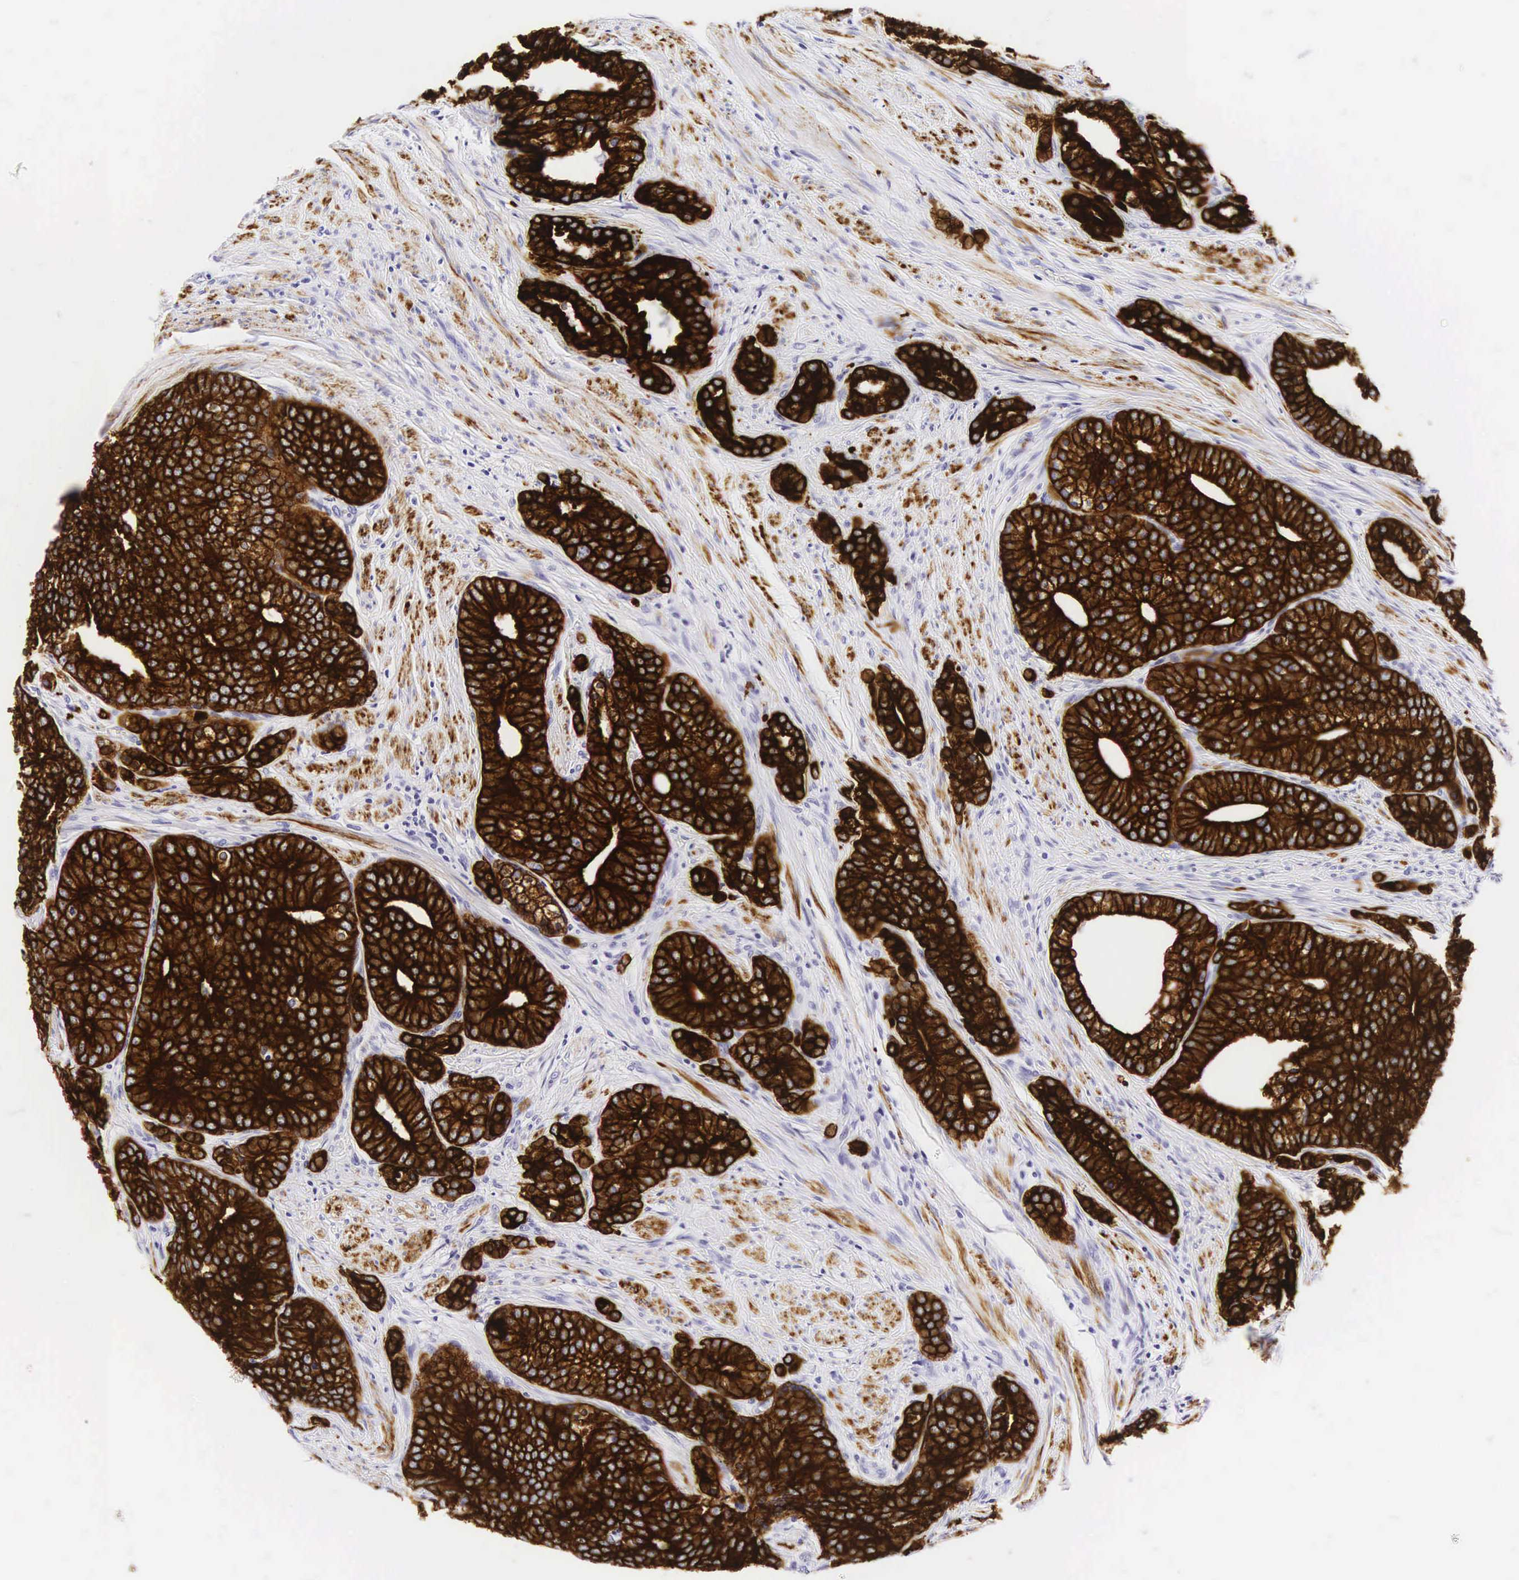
{"staining": {"intensity": "strong", "quantity": ">75%", "location": "cytoplasmic/membranous"}, "tissue": "prostate cancer", "cell_type": "Tumor cells", "image_type": "cancer", "snomed": [{"axis": "morphology", "description": "Adenocarcinoma, Low grade"}, {"axis": "topography", "description": "Prostate"}], "caption": "Immunohistochemical staining of human prostate cancer (adenocarcinoma (low-grade)) displays high levels of strong cytoplasmic/membranous protein positivity in approximately >75% of tumor cells.", "gene": "KRT18", "patient": {"sex": "male", "age": 71}}